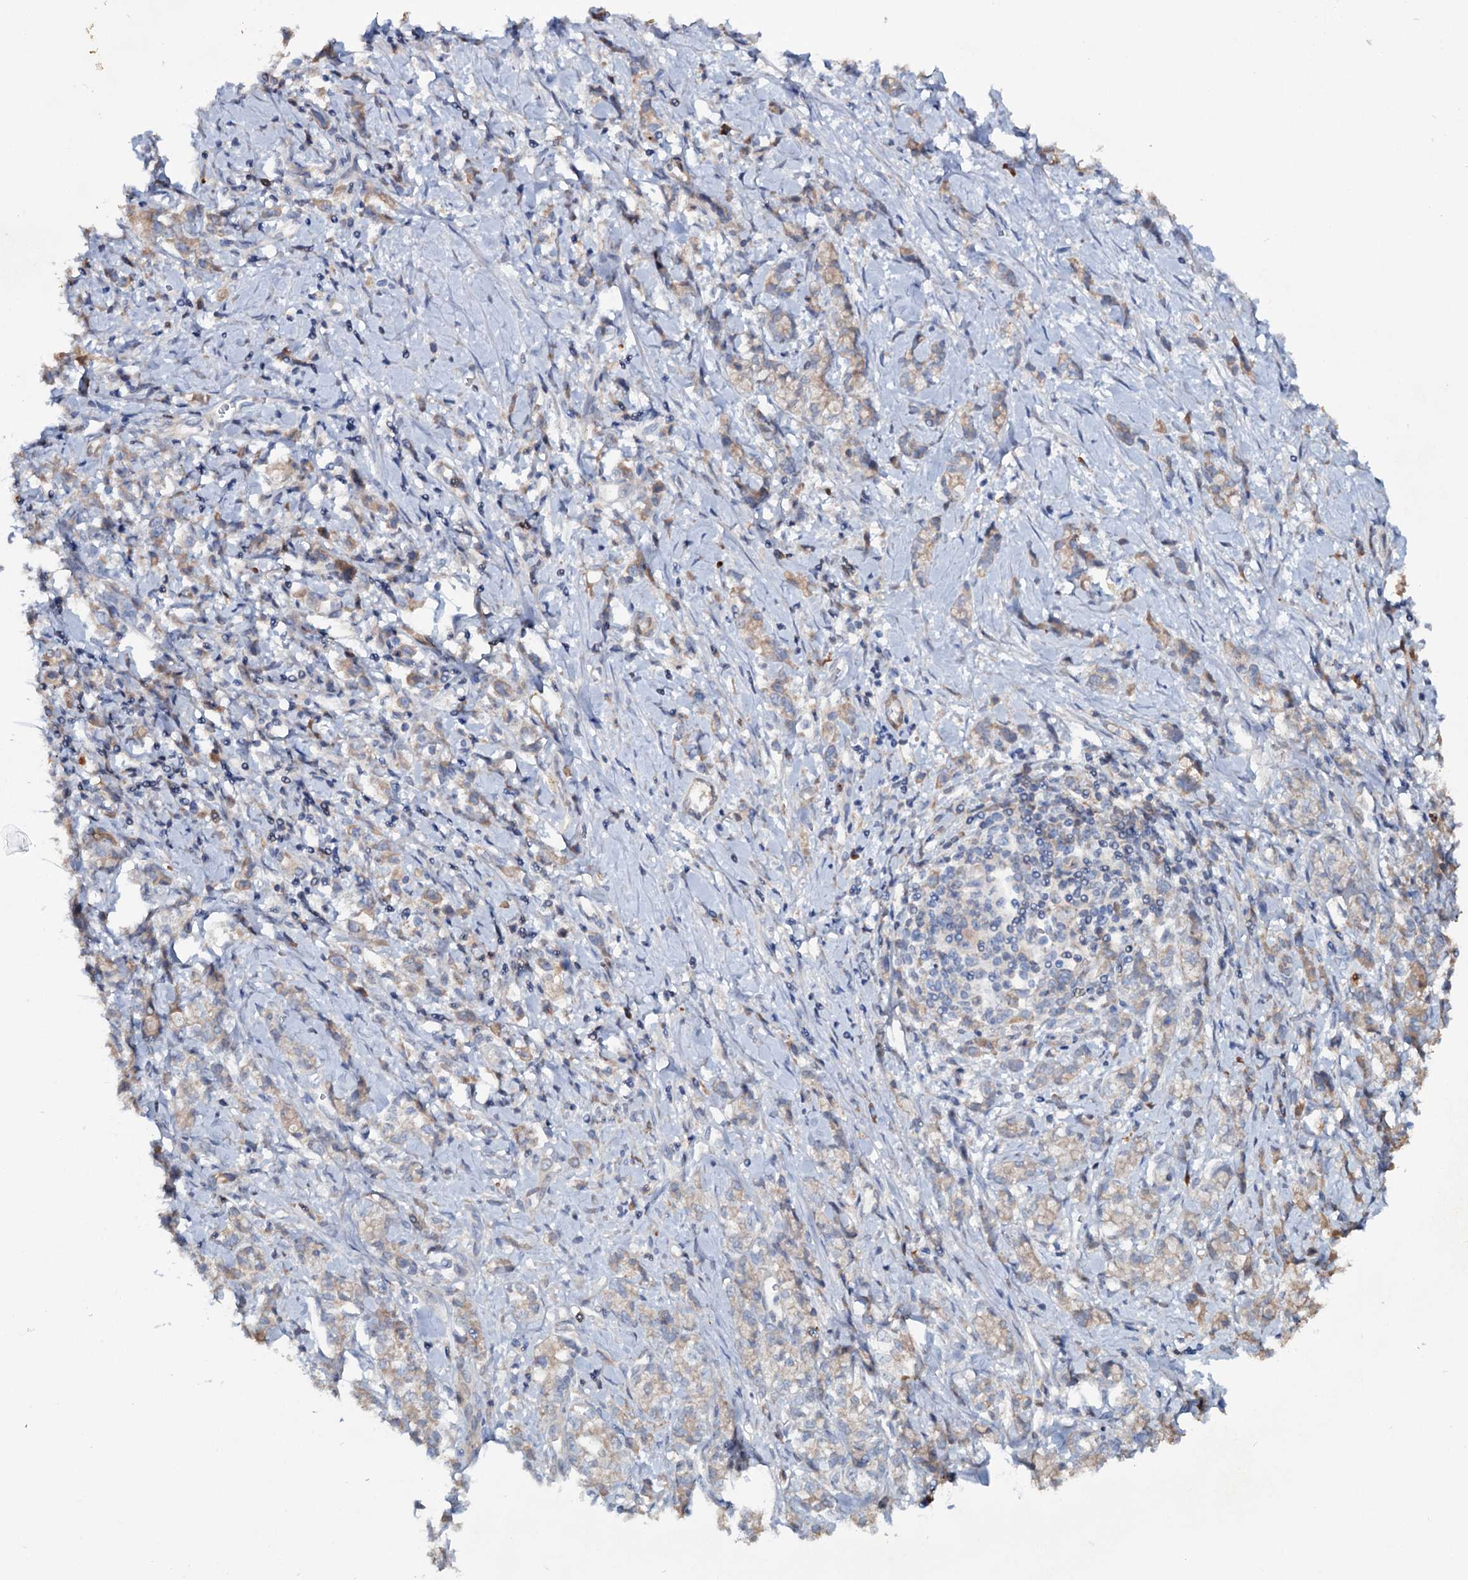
{"staining": {"intensity": "weak", "quantity": "<25%", "location": "cytoplasmic/membranous"}, "tissue": "stomach cancer", "cell_type": "Tumor cells", "image_type": "cancer", "snomed": [{"axis": "morphology", "description": "Adenocarcinoma, NOS"}, {"axis": "topography", "description": "Stomach"}], "caption": "This is an IHC micrograph of human stomach cancer. There is no staining in tumor cells.", "gene": "IL17RD", "patient": {"sex": "female", "age": 76}}